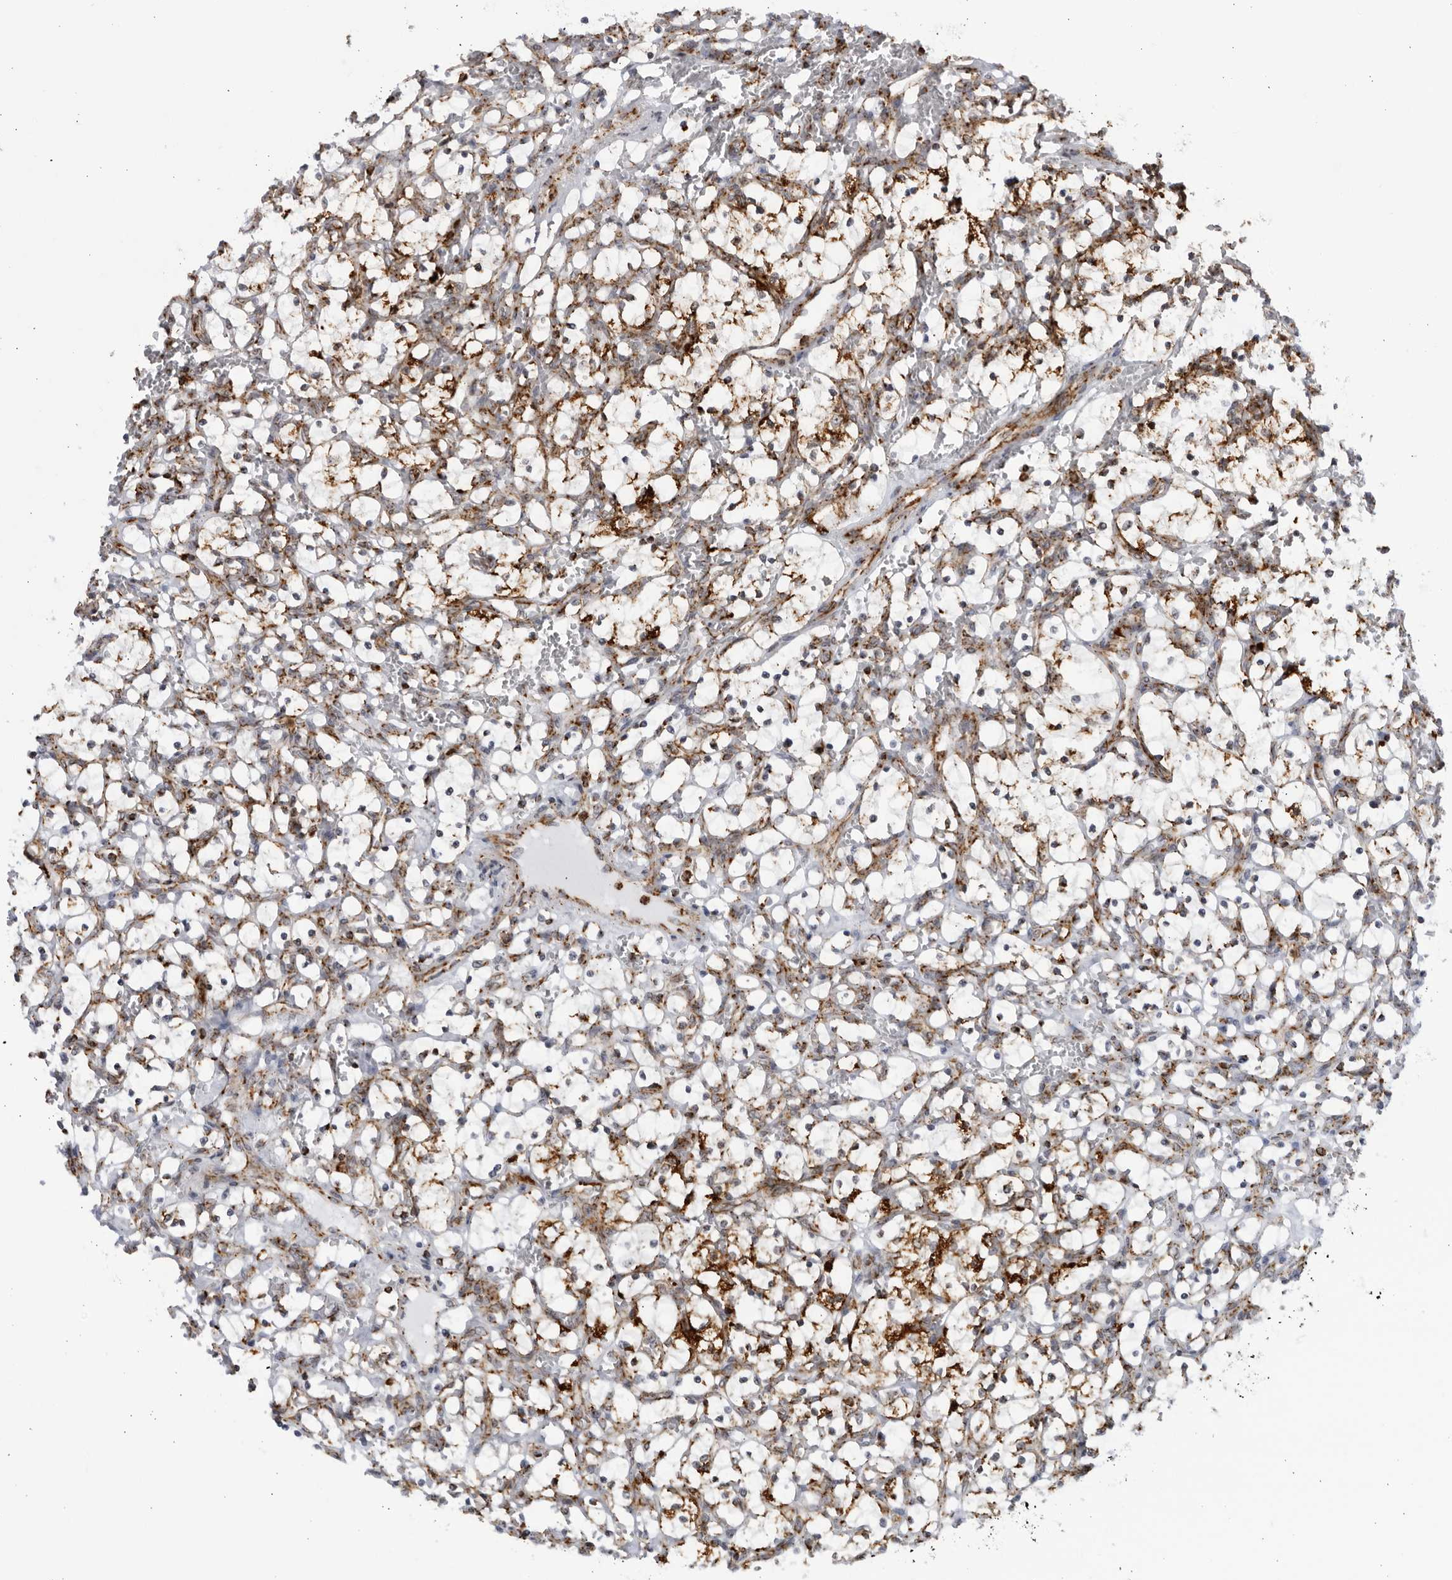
{"staining": {"intensity": "moderate", "quantity": "25%-75%", "location": "cytoplasmic/membranous"}, "tissue": "renal cancer", "cell_type": "Tumor cells", "image_type": "cancer", "snomed": [{"axis": "morphology", "description": "Adenocarcinoma, NOS"}, {"axis": "topography", "description": "Kidney"}], "caption": "Immunohistochemistry (IHC) staining of renal adenocarcinoma, which displays medium levels of moderate cytoplasmic/membranous staining in approximately 25%-75% of tumor cells indicating moderate cytoplasmic/membranous protein positivity. The staining was performed using DAB (3,3'-diaminobenzidine) (brown) for protein detection and nuclei were counterstained in hematoxylin (blue).", "gene": "RBM34", "patient": {"sex": "female", "age": 69}}